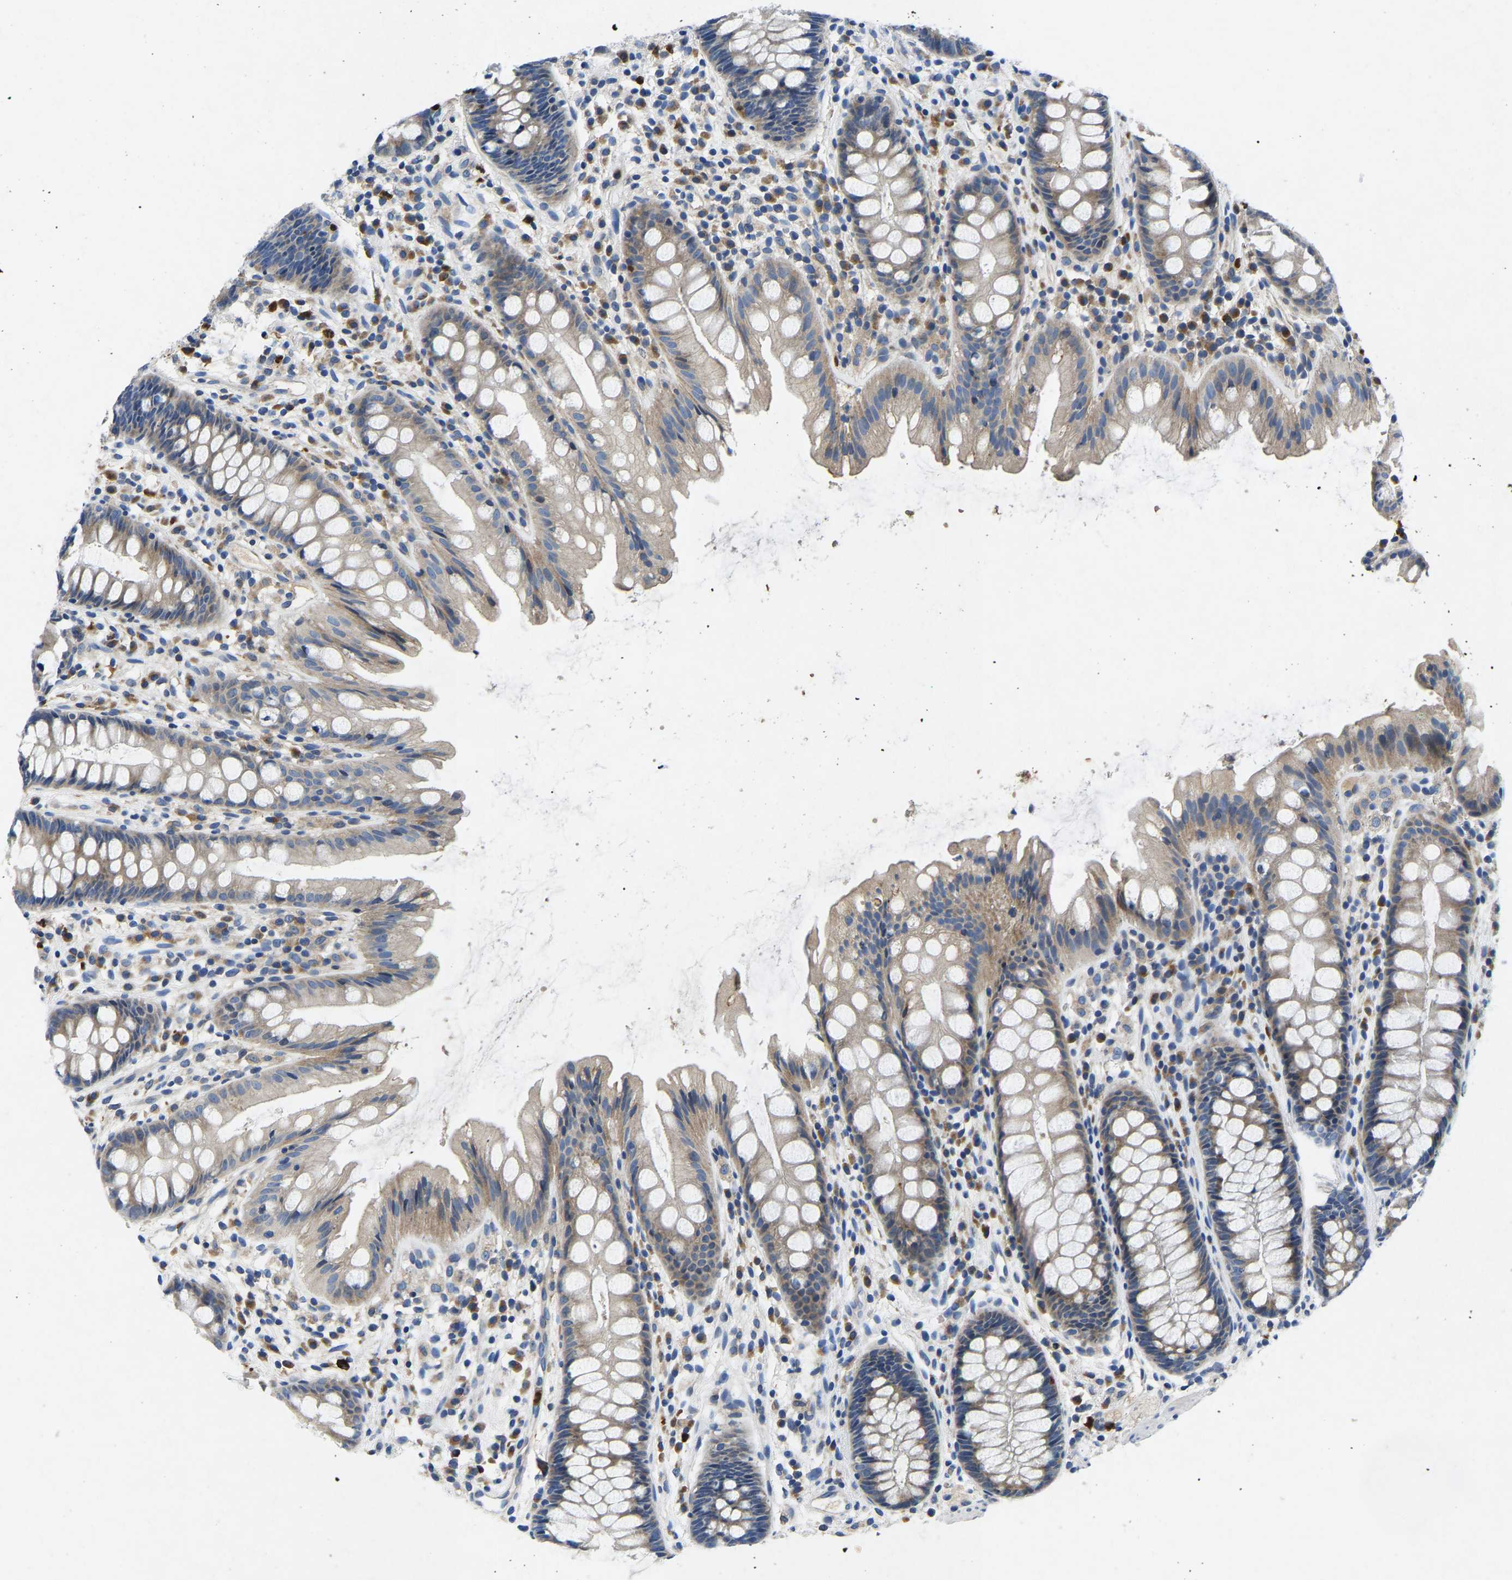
{"staining": {"intensity": "weak", "quantity": "<25%", "location": "cytoplasmic/membranous"}, "tissue": "rectum", "cell_type": "Glandular cells", "image_type": "normal", "snomed": [{"axis": "morphology", "description": "Normal tissue, NOS"}, {"axis": "topography", "description": "Rectum"}], "caption": "IHC photomicrograph of unremarkable human rectum stained for a protein (brown), which shows no staining in glandular cells.", "gene": "TOR1B", "patient": {"sex": "female", "age": 65}}